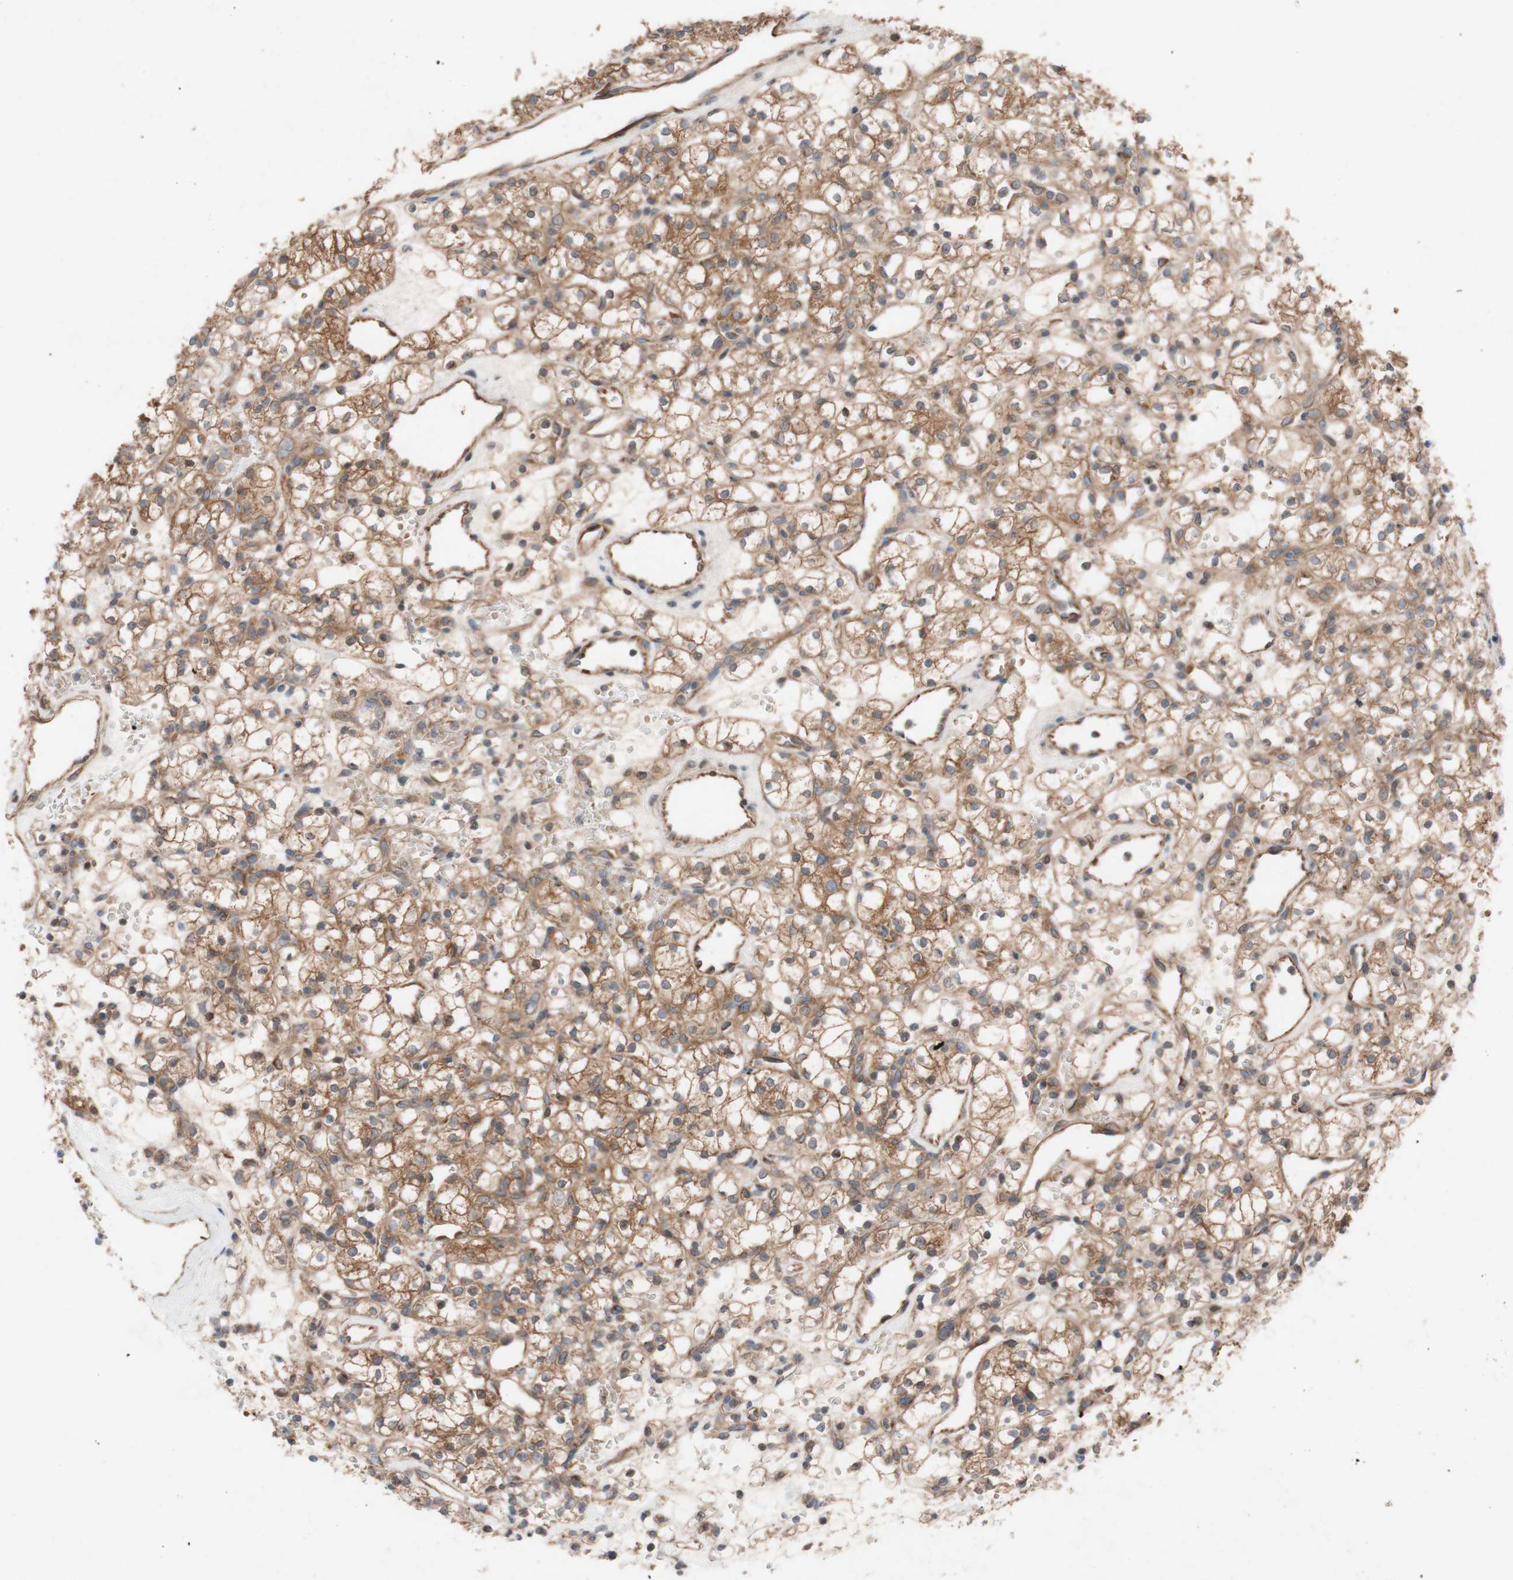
{"staining": {"intensity": "moderate", "quantity": ">75%", "location": "cytoplasmic/membranous"}, "tissue": "renal cancer", "cell_type": "Tumor cells", "image_type": "cancer", "snomed": [{"axis": "morphology", "description": "Adenocarcinoma, NOS"}, {"axis": "topography", "description": "Kidney"}], "caption": "This histopathology image exhibits immunohistochemistry (IHC) staining of human renal cancer, with medium moderate cytoplasmic/membranous positivity in approximately >75% of tumor cells.", "gene": "TST", "patient": {"sex": "female", "age": 60}}